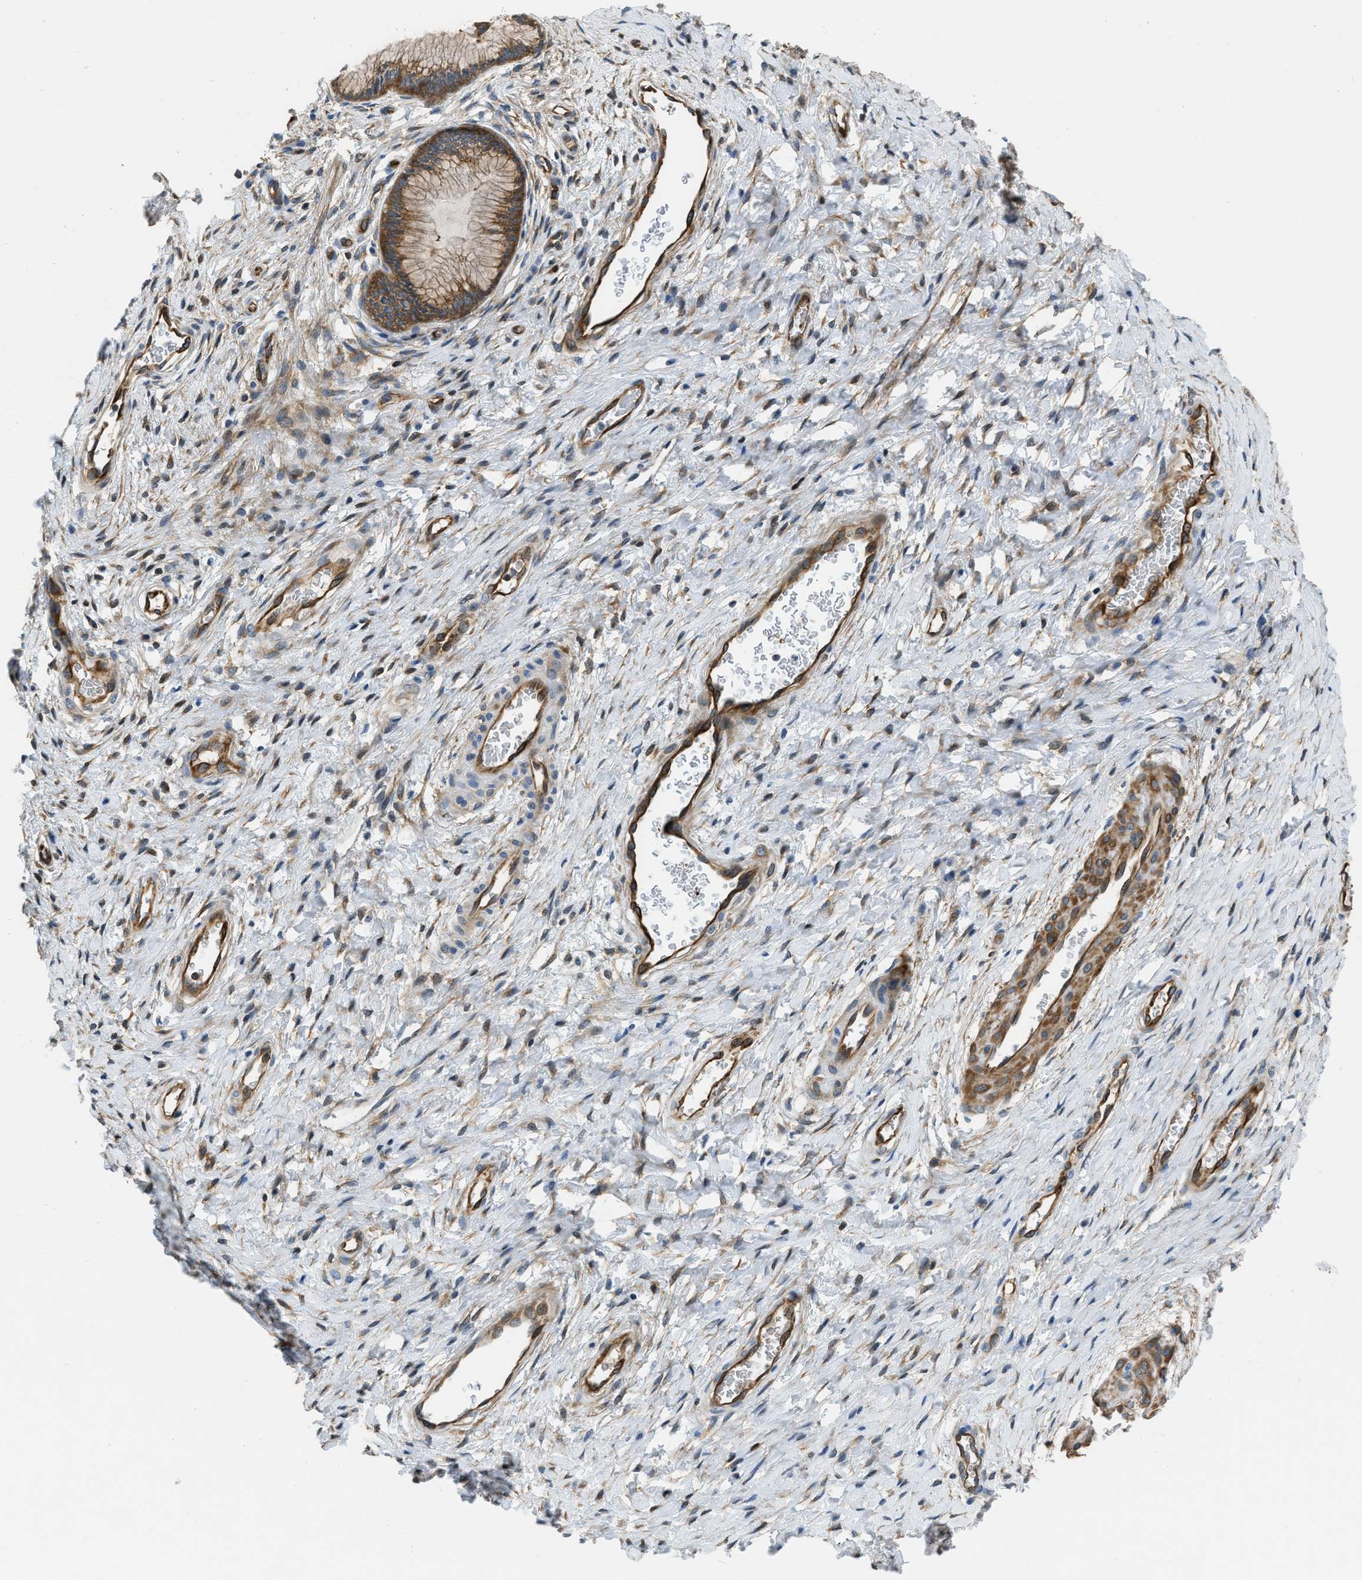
{"staining": {"intensity": "moderate", "quantity": ">75%", "location": "cytoplasmic/membranous"}, "tissue": "cervix", "cell_type": "Glandular cells", "image_type": "normal", "snomed": [{"axis": "morphology", "description": "Normal tissue, NOS"}, {"axis": "topography", "description": "Cervix"}], "caption": "Protein staining by immunohistochemistry demonstrates moderate cytoplasmic/membranous expression in approximately >75% of glandular cells in benign cervix.", "gene": "PFKP", "patient": {"sex": "female", "age": 55}}